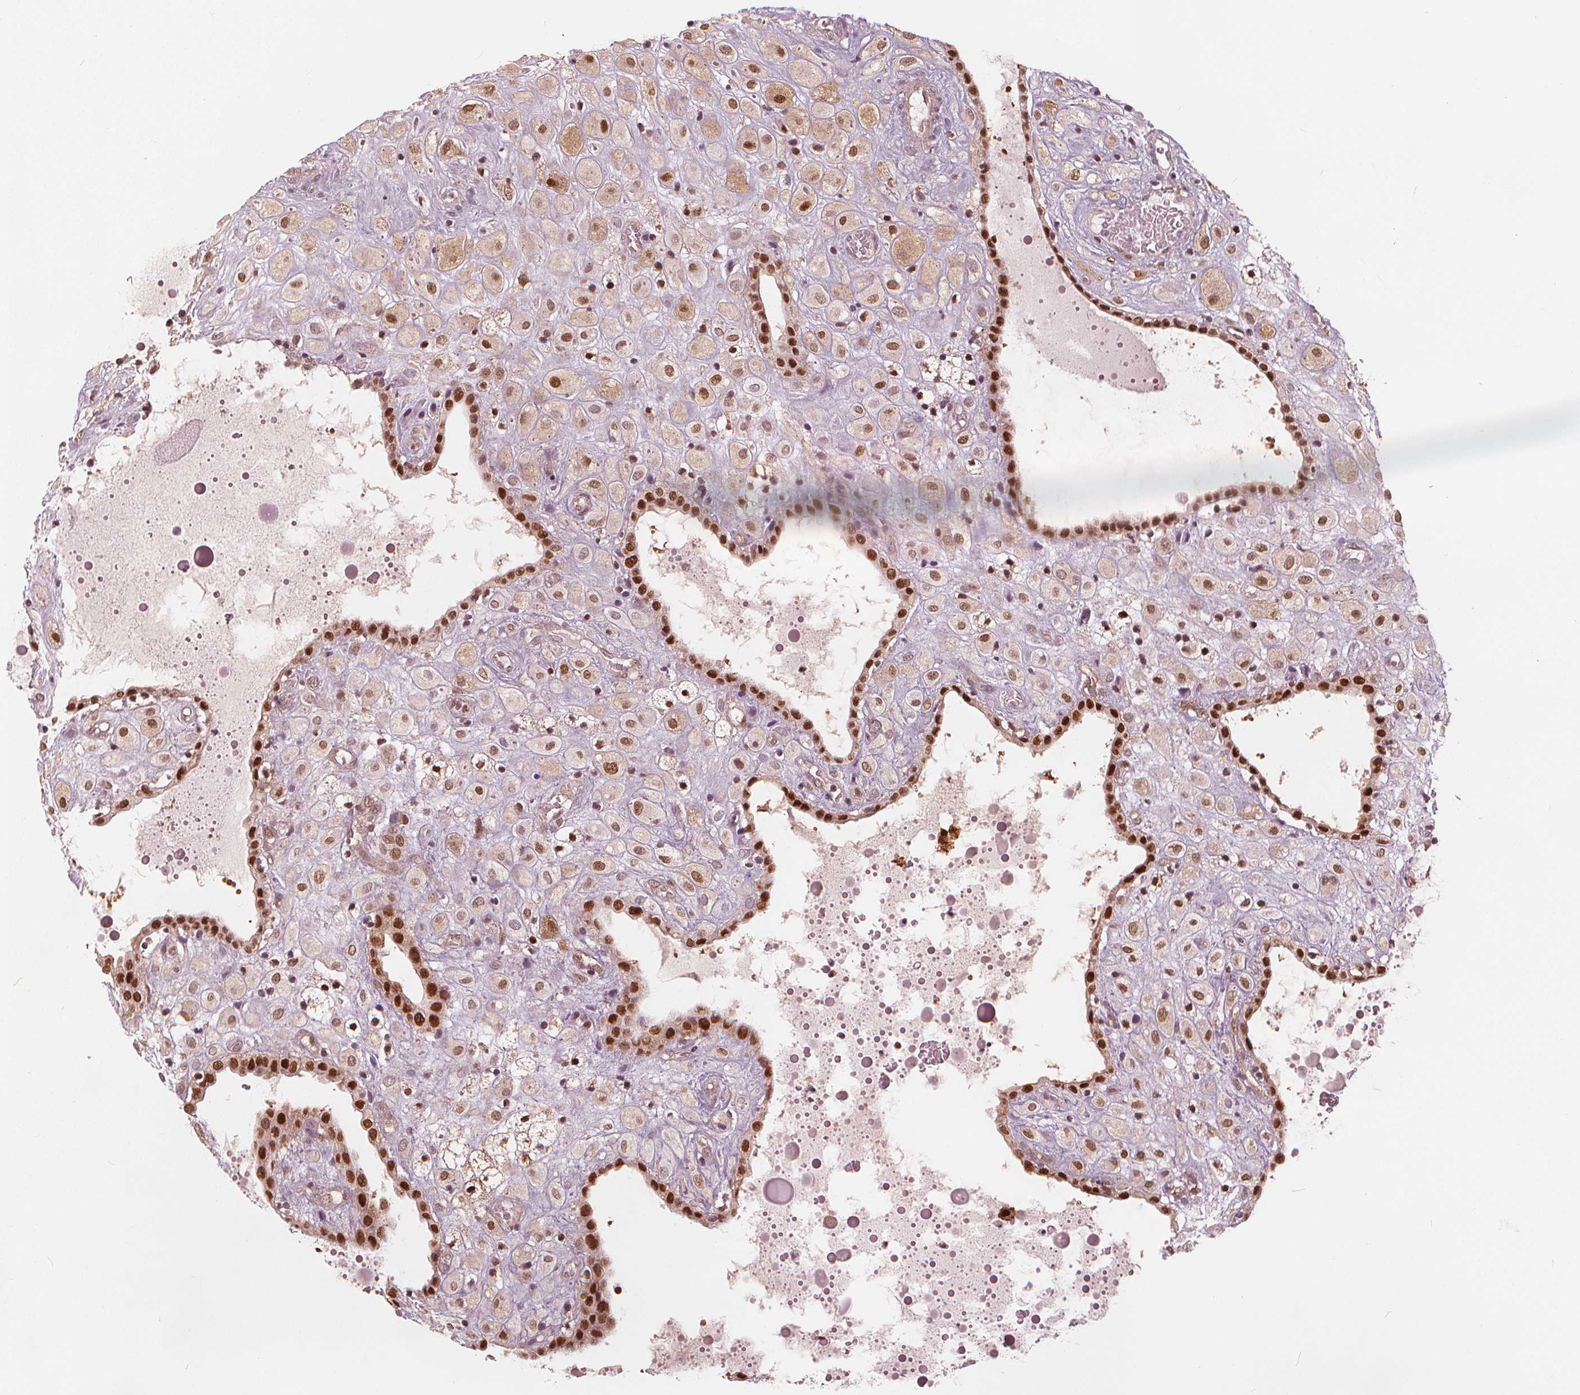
{"staining": {"intensity": "moderate", "quantity": ">75%", "location": "nuclear"}, "tissue": "placenta", "cell_type": "Decidual cells", "image_type": "normal", "snomed": [{"axis": "morphology", "description": "Normal tissue, NOS"}, {"axis": "topography", "description": "Placenta"}], "caption": "Immunohistochemical staining of normal human placenta demonstrates >75% levels of moderate nuclear protein staining in approximately >75% of decidual cells. Immunohistochemistry stains the protein in brown and the nuclei are stained blue.", "gene": "SQSTM1", "patient": {"sex": "female", "age": 24}}